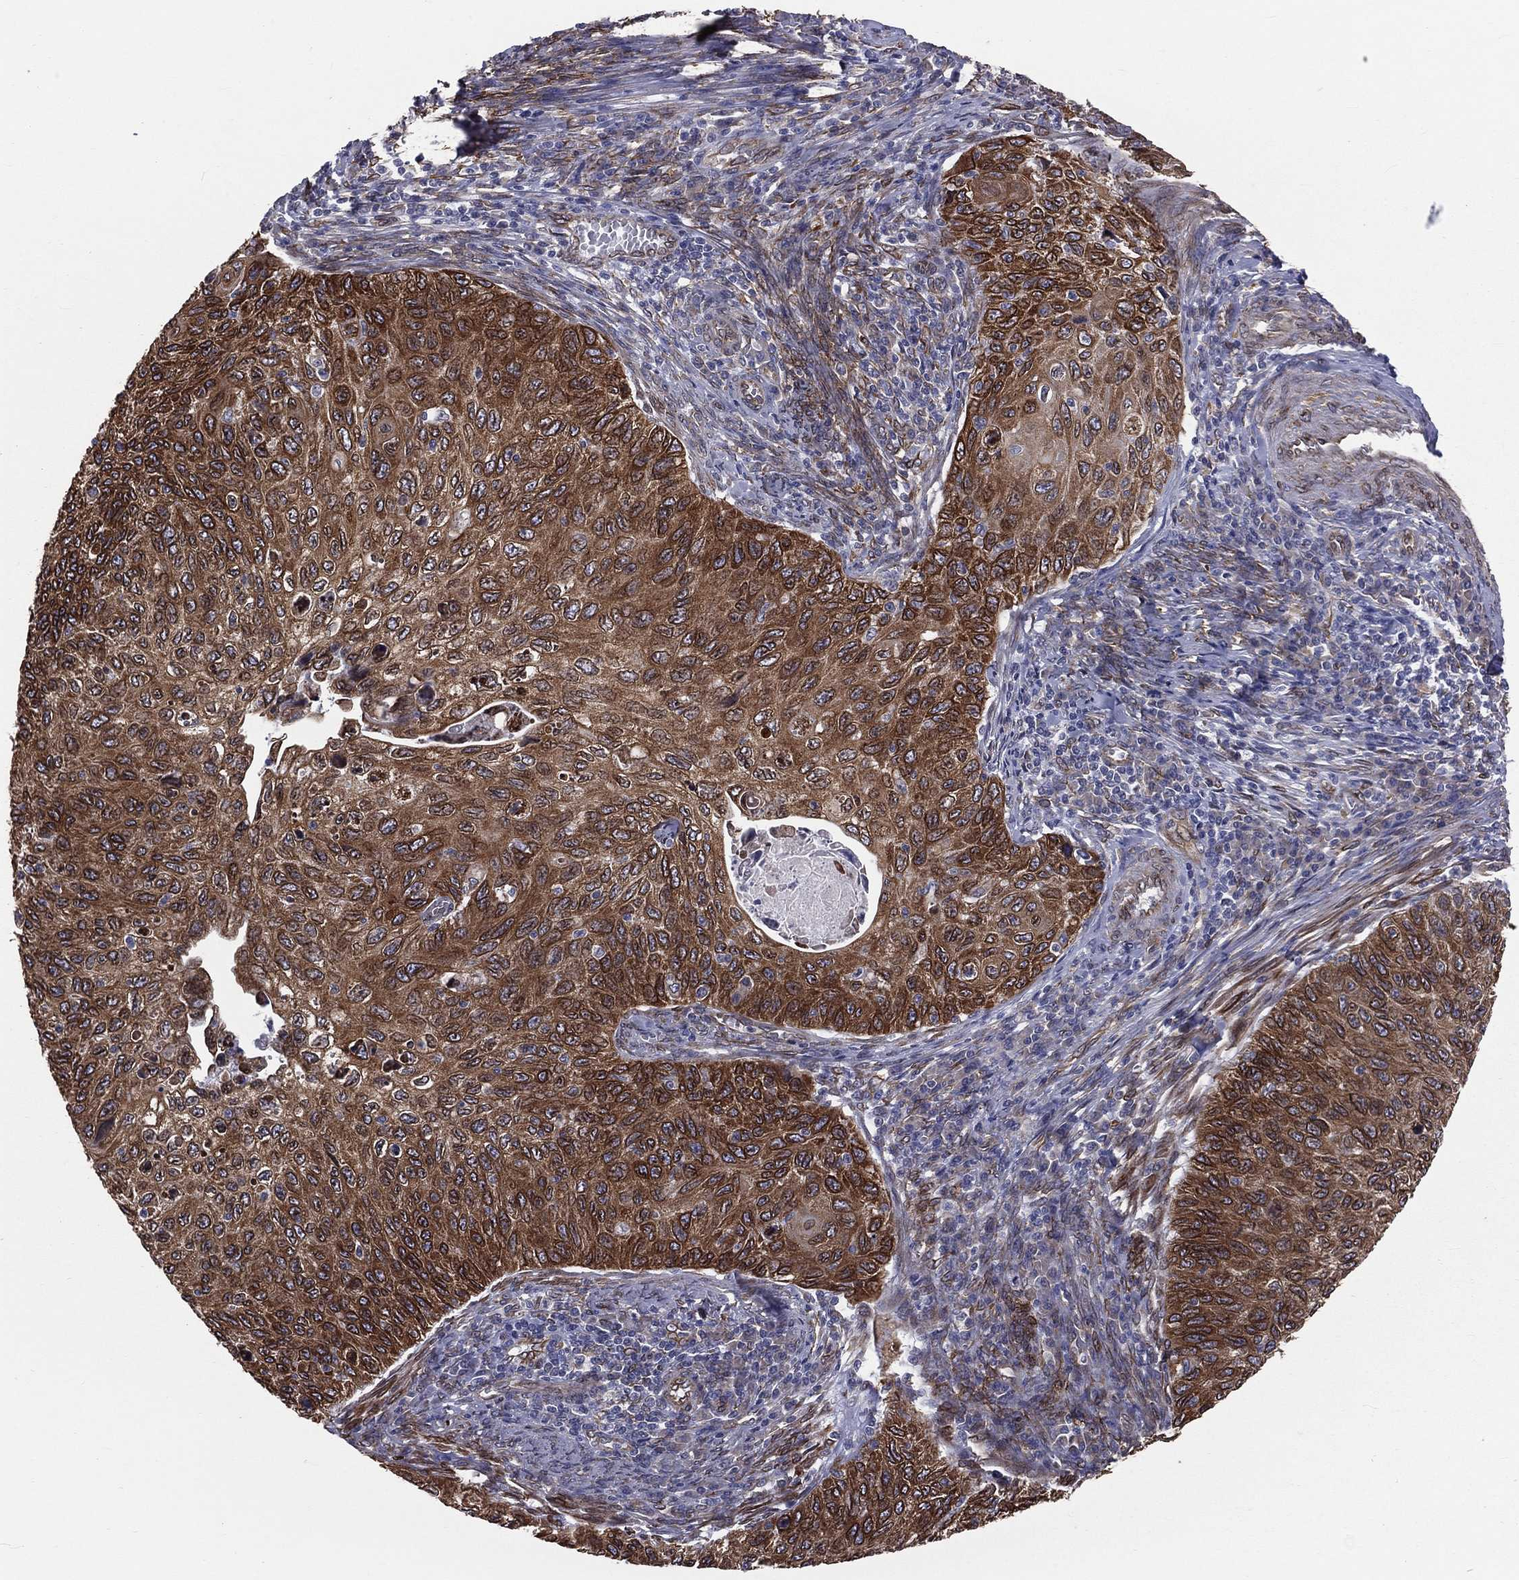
{"staining": {"intensity": "strong", "quantity": ">75%", "location": "cytoplasmic/membranous"}, "tissue": "cervical cancer", "cell_type": "Tumor cells", "image_type": "cancer", "snomed": [{"axis": "morphology", "description": "Squamous cell carcinoma, NOS"}, {"axis": "topography", "description": "Cervix"}], "caption": "A brown stain labels strong cytoplasmic/membranous expression of a protein in squamous cell carcinoma (cervical) tumor cells.", "gene": "PGRMC1", "patient": {"sex": "female", "age": 70}}